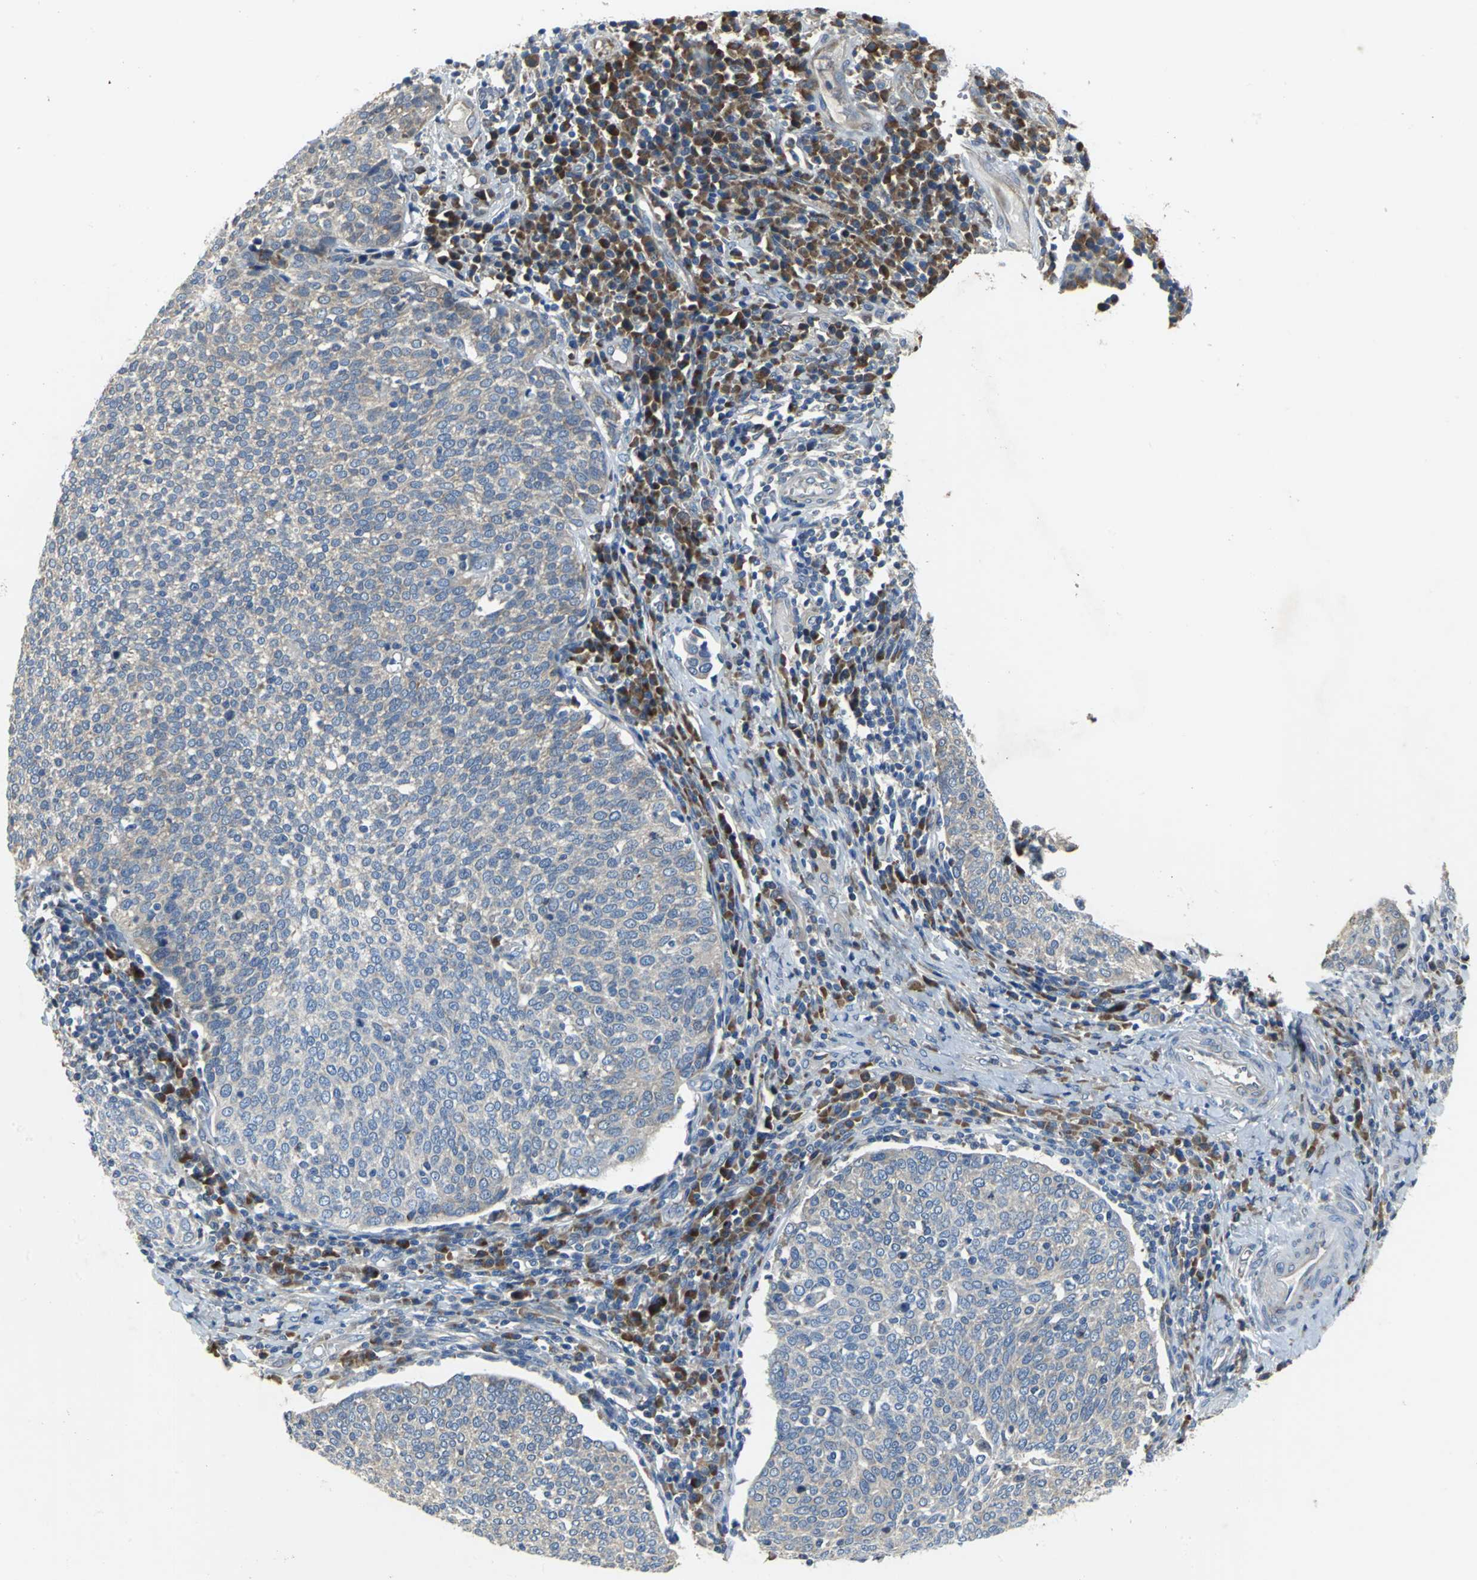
{"staining": {"intensity": "weak", "quantity": "25%-75%", "location": "cytoplasmic/membranous"}, "tissue": "cervical cancer", "cell_type": "Tumor cells", "image_type": "cancer", "snomed": [{"axis": "morphology", "description": "Squamous cell carcinoma, NOS"}, {"axis": "topography", "description": "Cervix"}], "caption": "Squamous cell carcinoma (cervical) was stained to show a protein in brown. There is low levels of weak cytoplasmic/membranous positivity in about 25%-75% of tumor cells.", "gene": "EIF5A", "patient": {"sex": "female", "age": 40}}